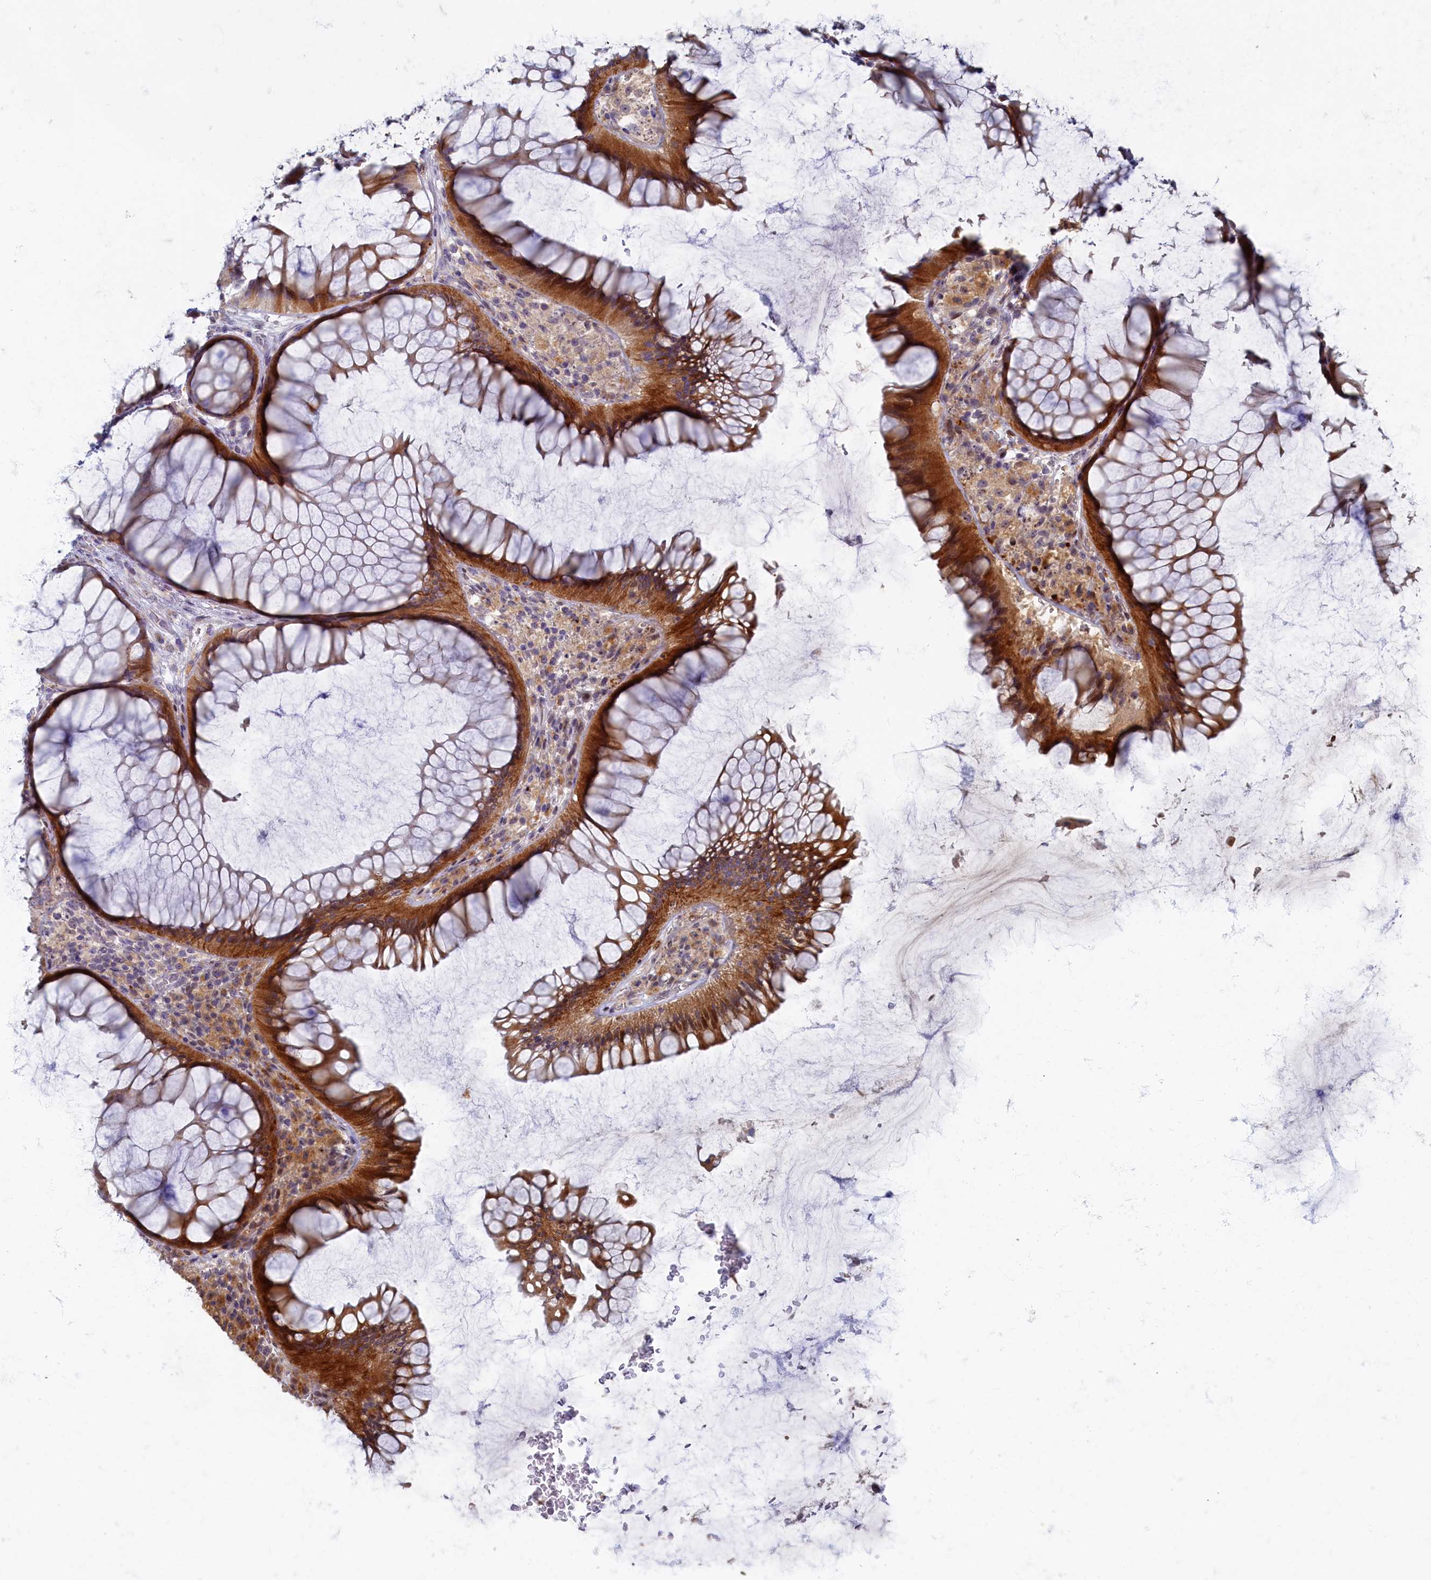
{"staining": {"intensity": "weak", "quantity": "25%-75%", "location": "cytoplasmic/membranous"}, "tissue": "colon", "cell_type": "Endothelial cells", "image_type": "normal", "snomed": [{"axis": "morphology", "description": "Normal tissue, NOS"}, {"axis": "topography", "description": "Colon"}], "caption": "This is an image of IHC staining of benign colon, which shows weak expression in the cytoplasmic/membranous of endothelial cells.", "gene": "HUNK", "patient": {"sex": "female", "age": 82}}